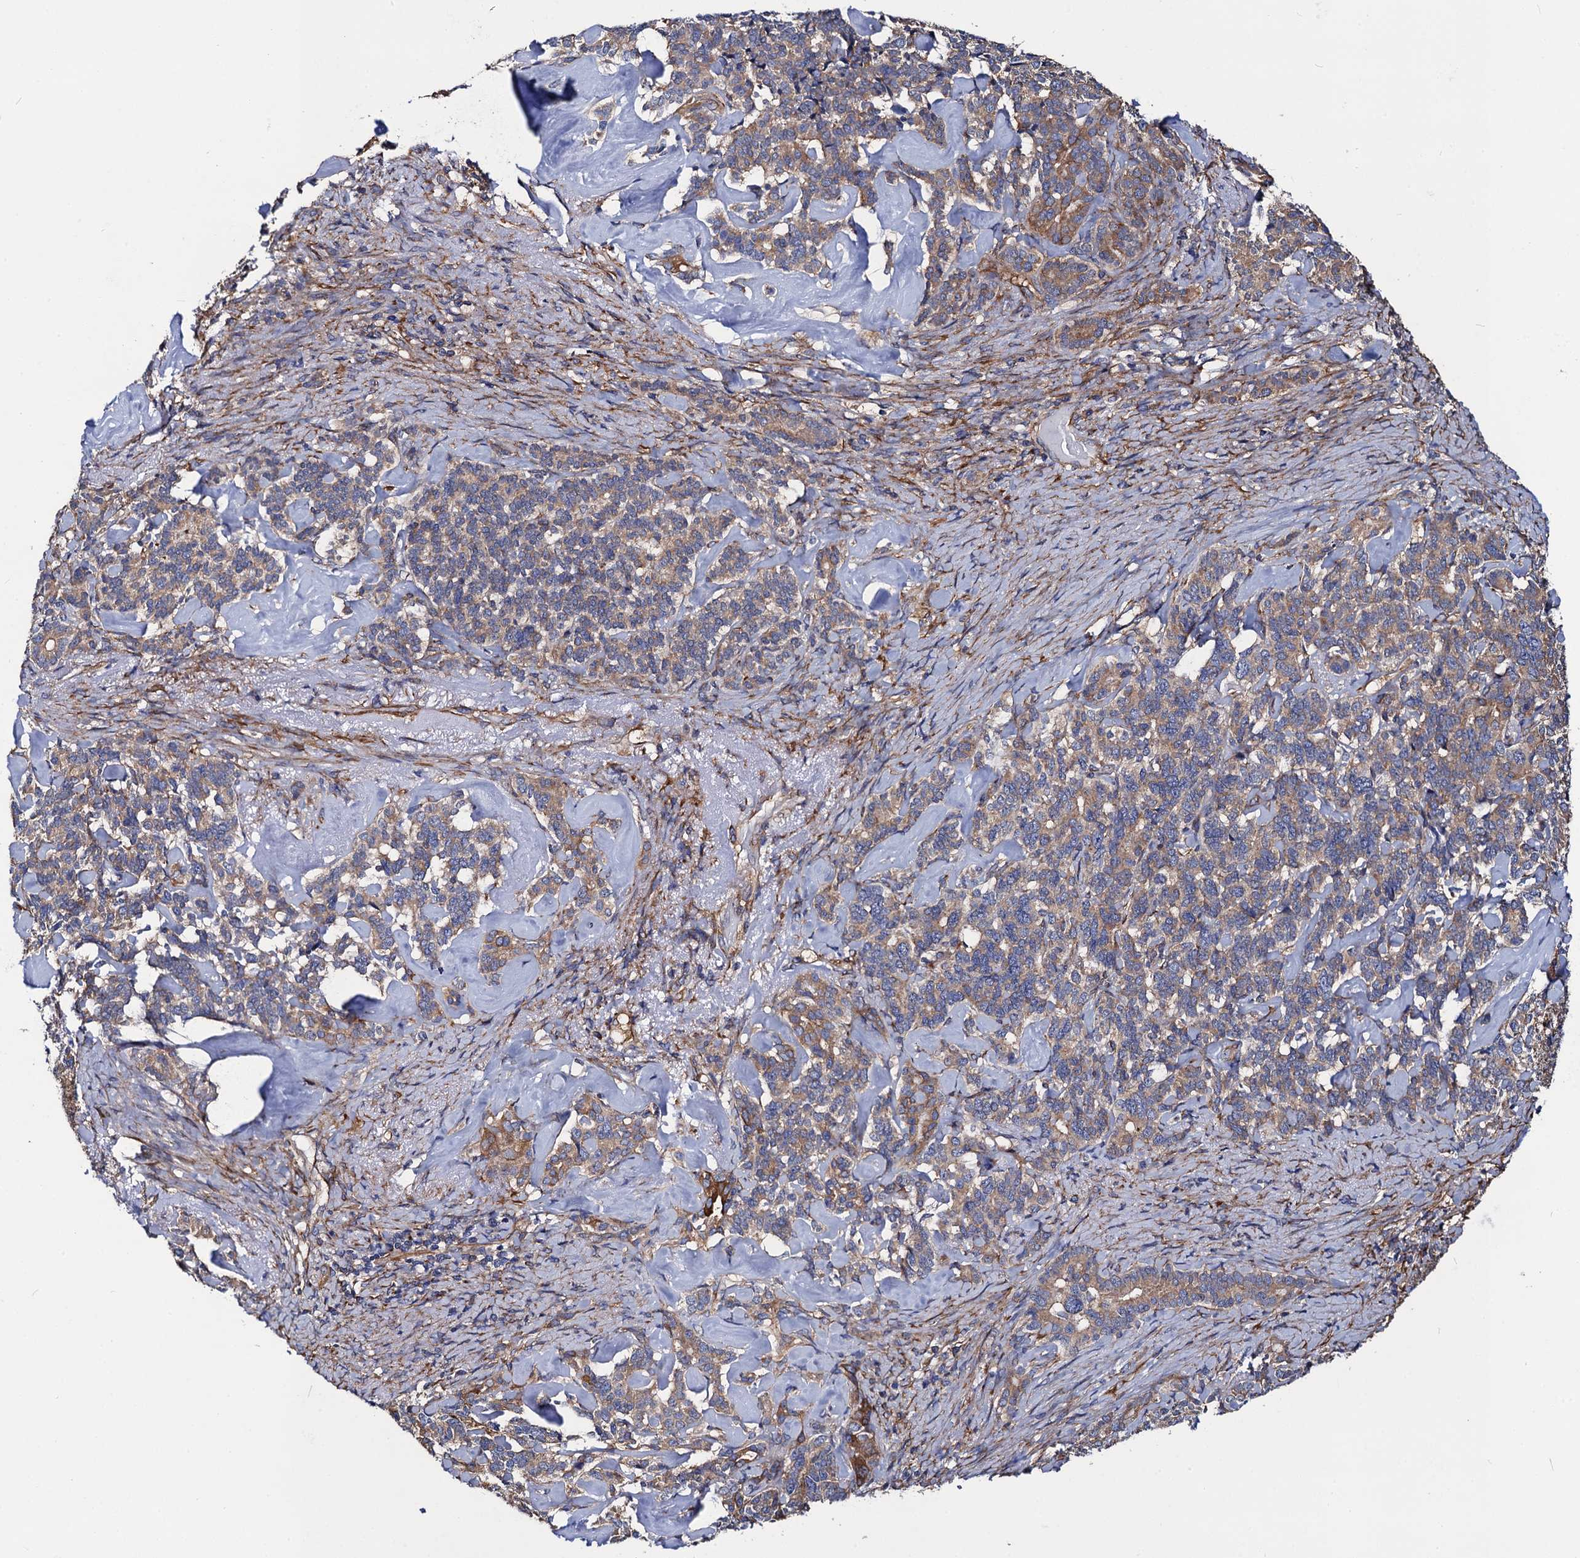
{"staining": {"intensity": "moderate", "quantity": "25%-75%", "location": "cytoplasmic/membranous"}, "tissue": "pancreatic cancer", "cell_type": "Tumor cells", "image_type": "cancer", "snomed": [{"axis": "morphology", "description": "Adenocarcinoma, NOS"}, {"axis": "topography", "description": "Pancreas"}], "caption": "The image reveals immunohistochemical staining of adenocarcinoma (pancreatic). There is moderate cytoplasmic/membranous expression is present in about 25%-75% of tumor cells.", "gene": "DYDC1", "patient": {"sex": "female", "age": 74}}